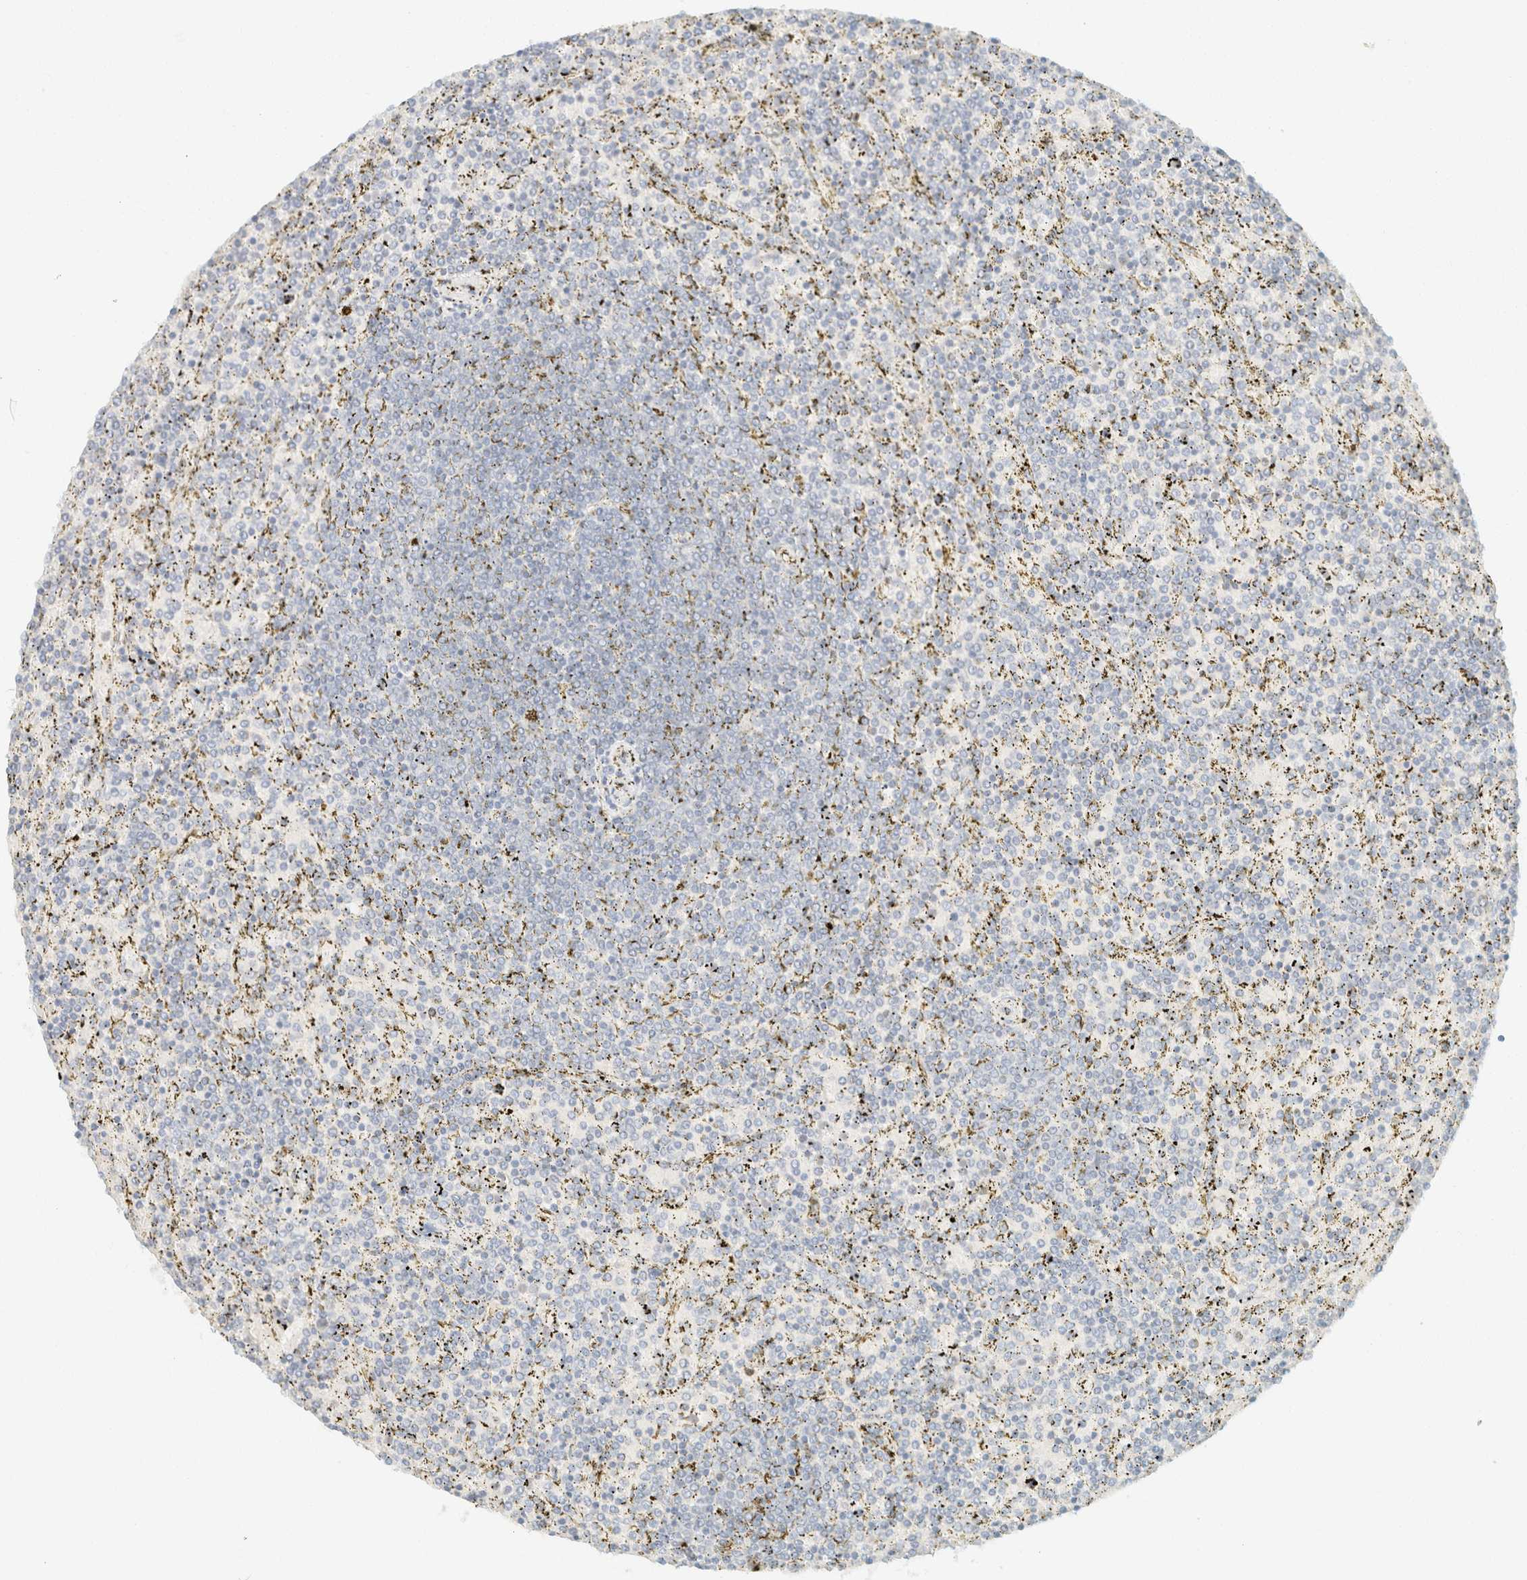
{"staining": {"intensity": "negative", "quantity": "none", "location": "none"}, "tissue": "lymphoma", "cell_type": "Tumor cells", "image_type": "cancer", "snomed": [{"axis": "morphology", "description": "Malignant lymphoma, non-Hodgkin's type, Low grade"}, {"axis": "topography", "description": "Spleen"}], "caption": "Immunohistochemistry (IHC) micrograph of human lymphoma stained for a protein (brown), which shows no staining in tumor cells.", "gene": "GPA33", "patient": {"sex": "female", "age": 77}}